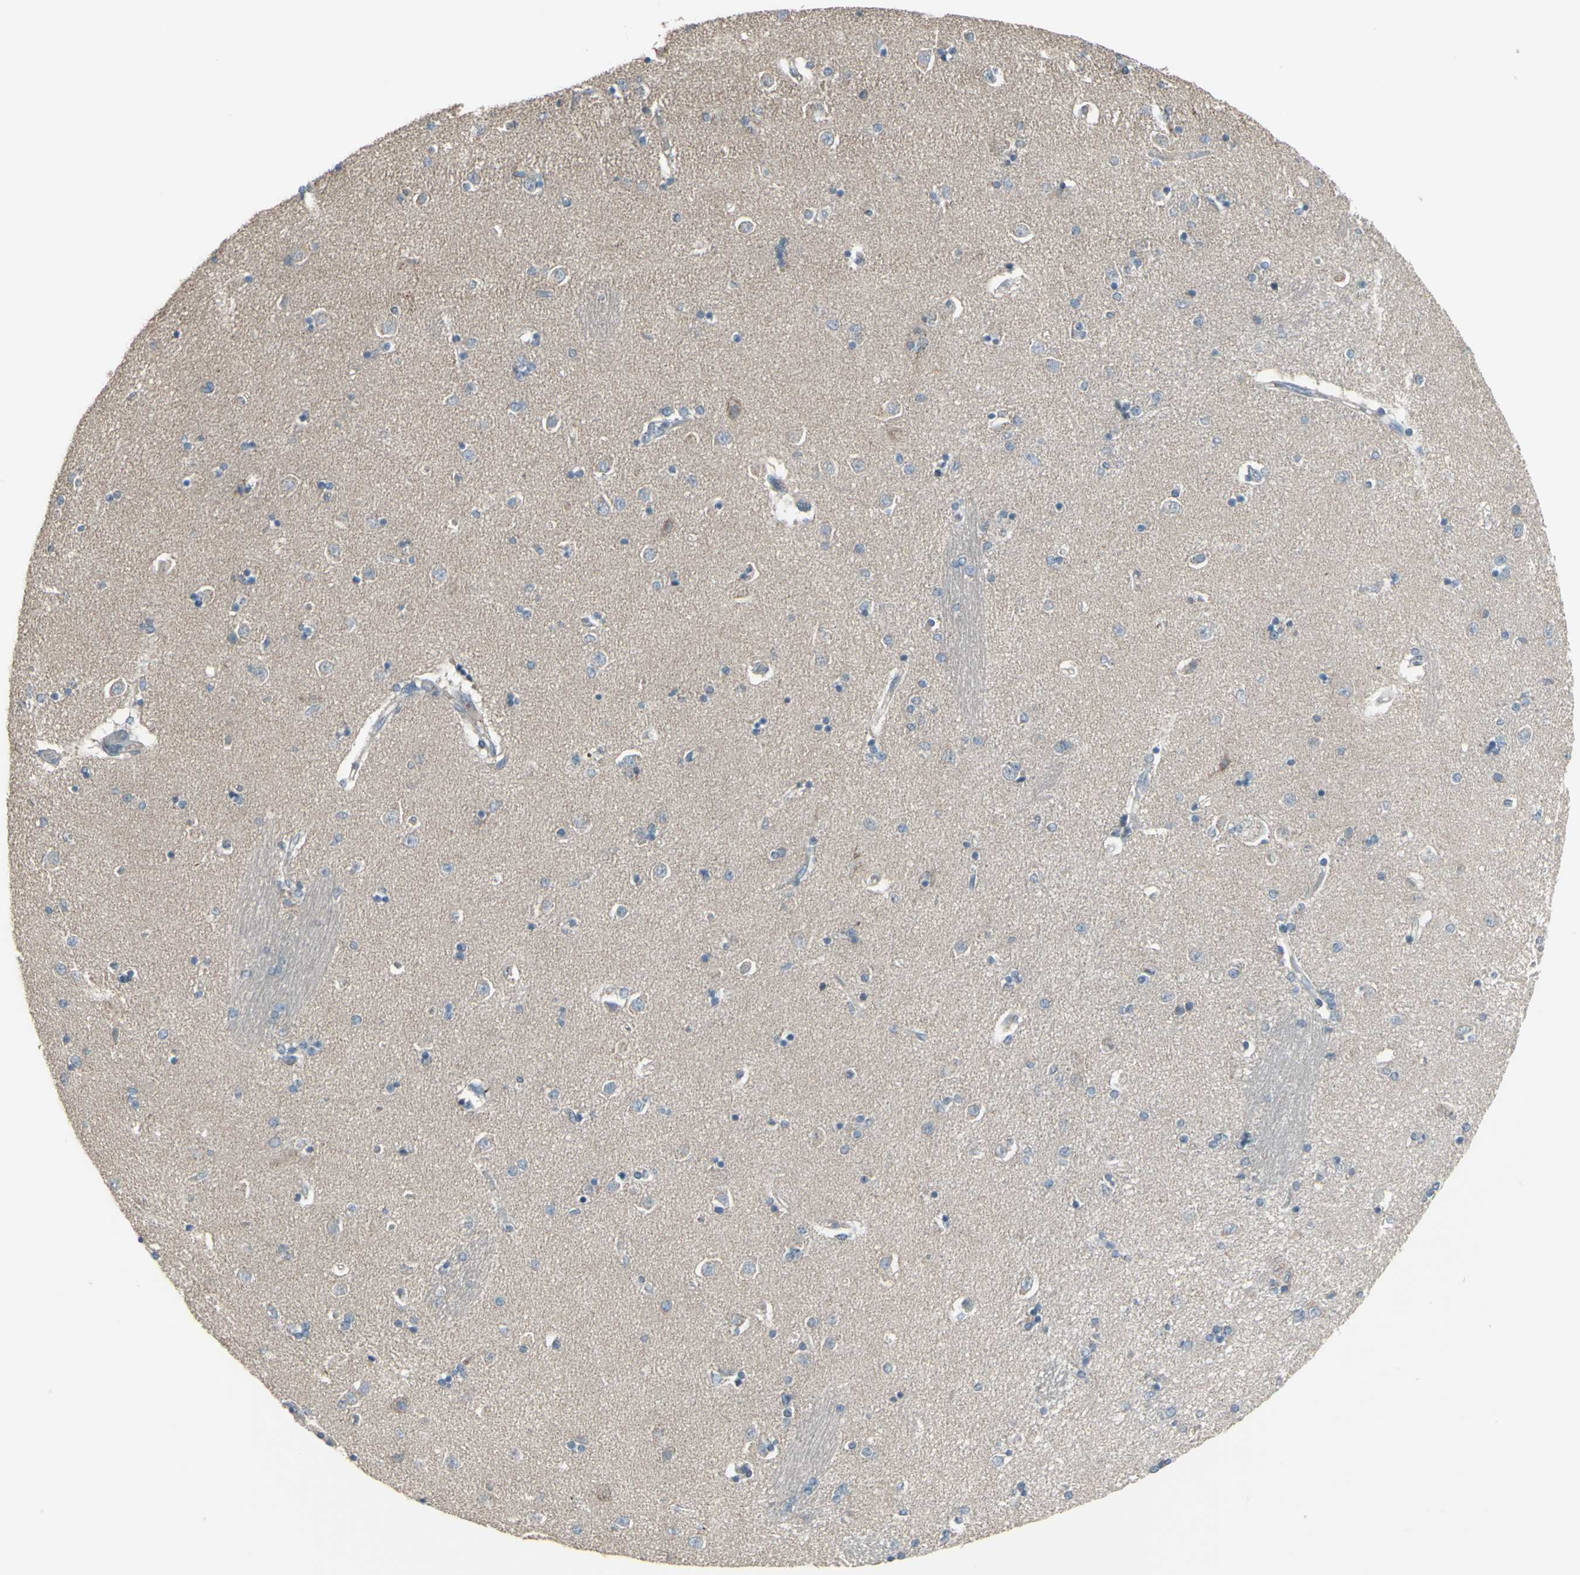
{"staining": {"intensity": "negative", "quantity": "none", "location": "none"}, "tissue": "caudate", "cell_type": "Glial cells", "image_type": "normal", "snomed": [{"axis": "morphology", "description": "Normal tissue, NOS"}, {"axis": "topography", "description": "Lateral ventricle wall"}], "caption": "High power microscopy image of an immunohistochemistry histopathology image of unremarkable caudate, revealing no significant expression in glial cells.", "gene": "CD79B", "patient": {"sex": "female", "age": 54}}